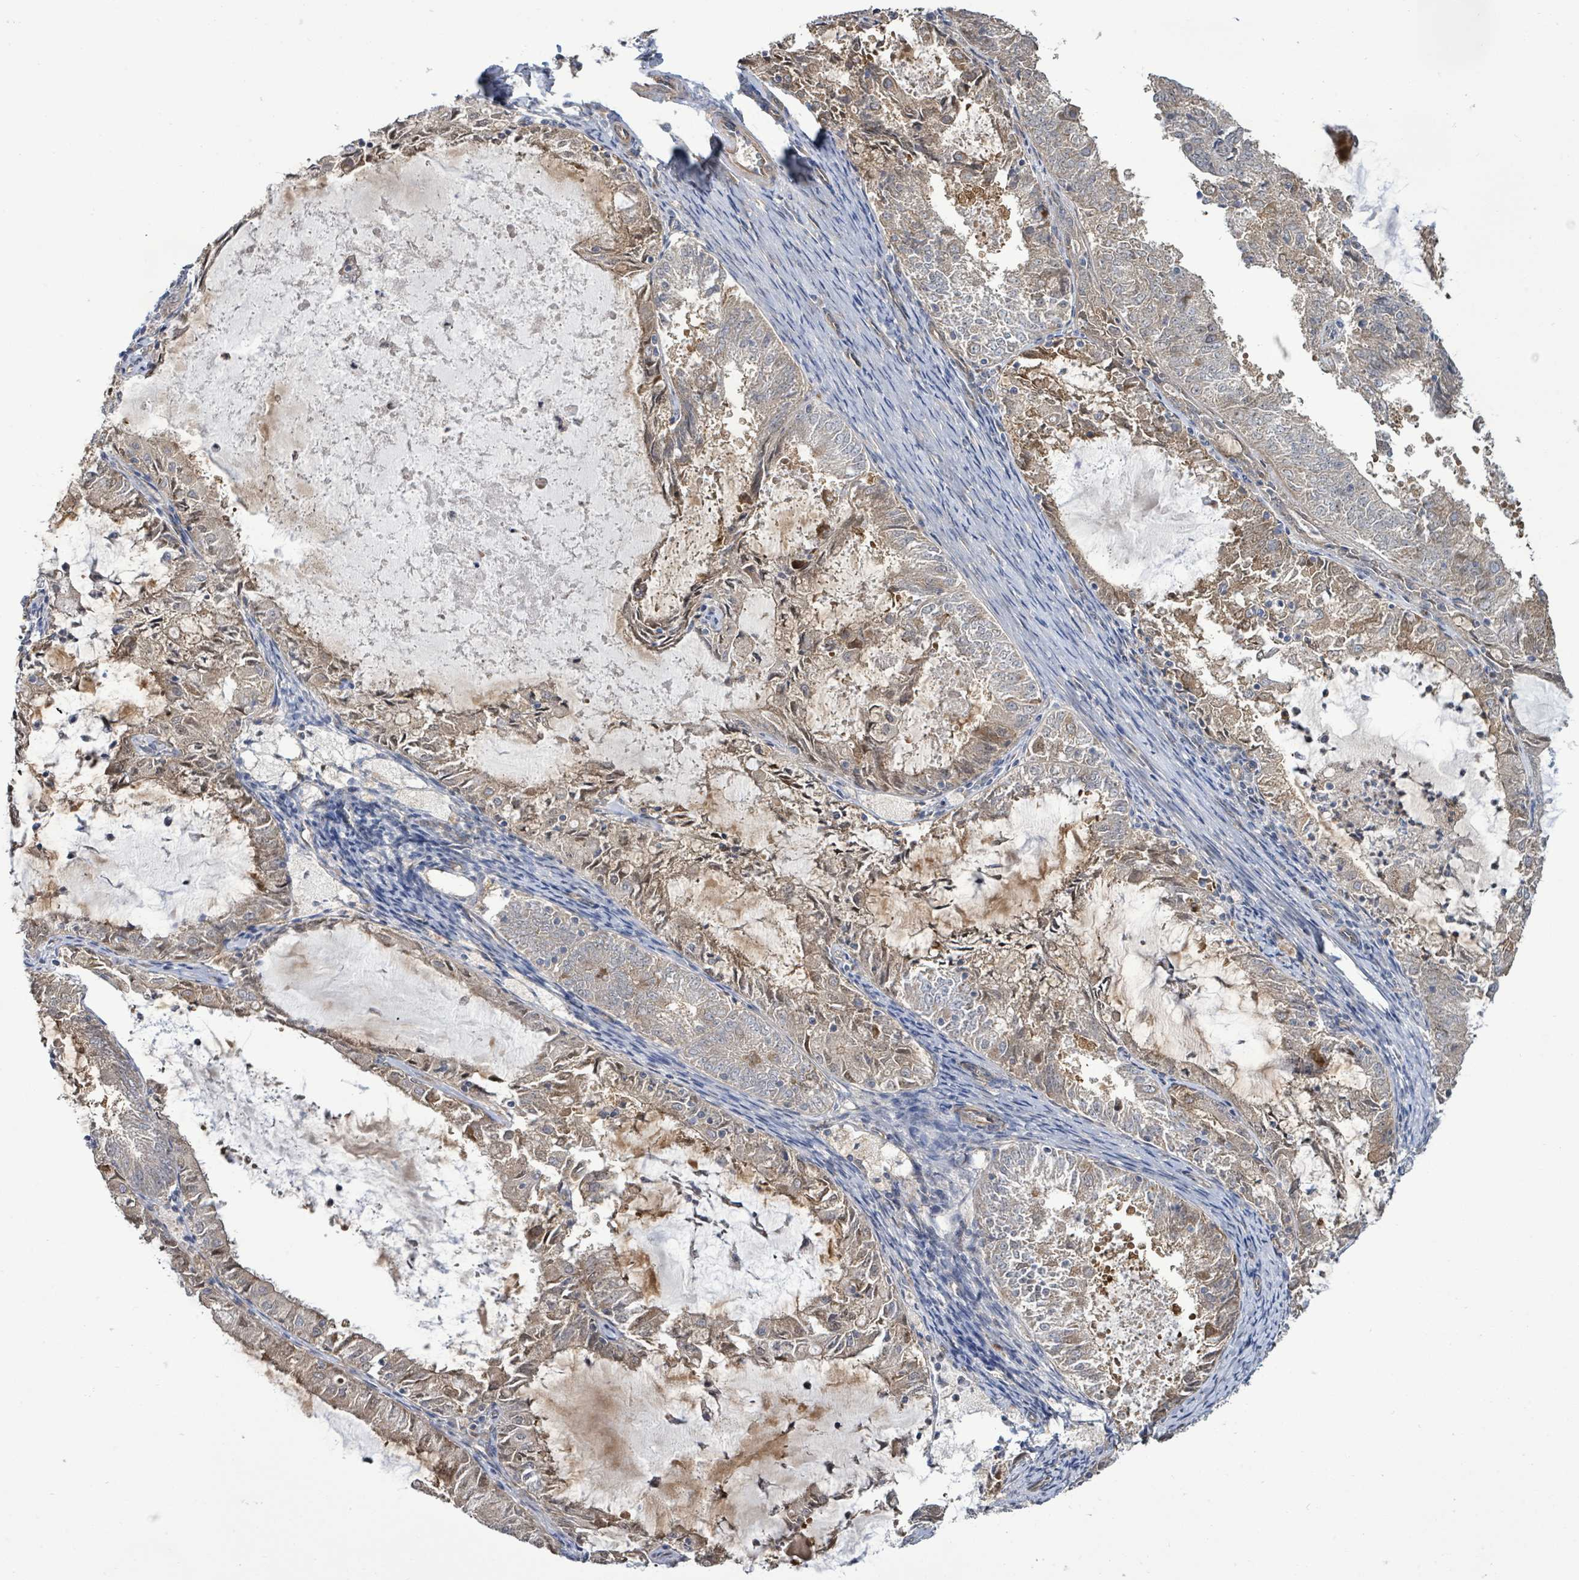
{"staining": {"intensity": "weak", "quantity": "25%-75%", "location": "cytoplasmic/membranous"}, "tissue": "endometrial cancer", "cell_type": "Tumor cells", "image_type": "cancer", "snomed": [{"axis": "morphology", "description": "Adenocarcinoma, NOS"}, {"axis": "topography", "description": "Endometrium"}], "caption": "Endometrial cancer tissue demonstrates weak cytoplasmic/membranous staining in approximately 25%-75% of tumor cells", "gene": "KBTBD11", "patient": {"sex": "female", "age": 57}}